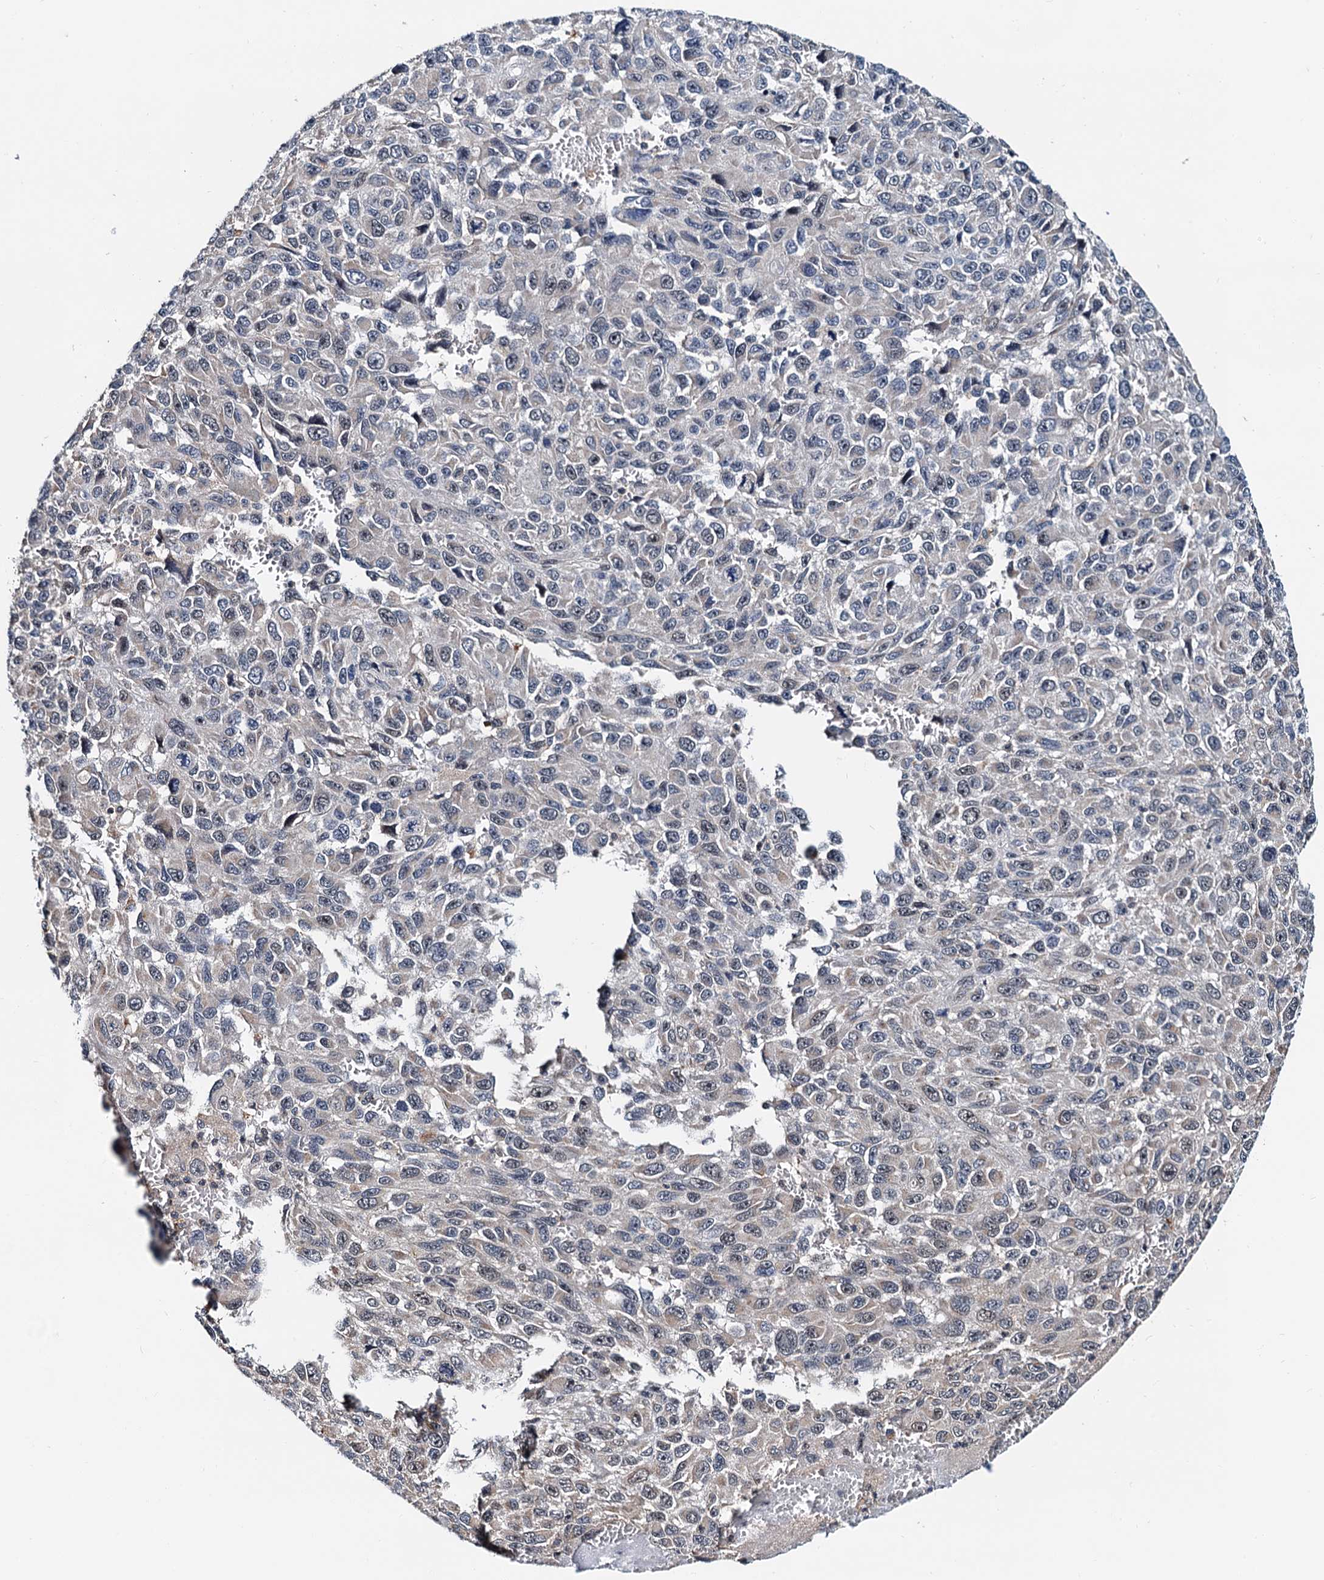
{"staining": {"intensity": "negative", "quantity": "none", "location": "none"}, "tissue": "melanoma", "cell_type": "Tumor cells", "image_type": "cancer", "snomed": [{"axis": "morphology", "description": "Normal tissue, NOS"}, {"axis": "morphology", "description": "Malignant melanoma, NOS"}, {"axis": "topography", "description": "Skin"}], "caption": "Micrograph shows no significant protein staining in tumor cells of malignant melanoma. (Brightfield microscopy of DAB (3,3'-diaminobenzidine) immunohistochemistry (IHC) at high magnification).", "gene": "MCMBP", "patient": {"sex": "female", "age": 96}}